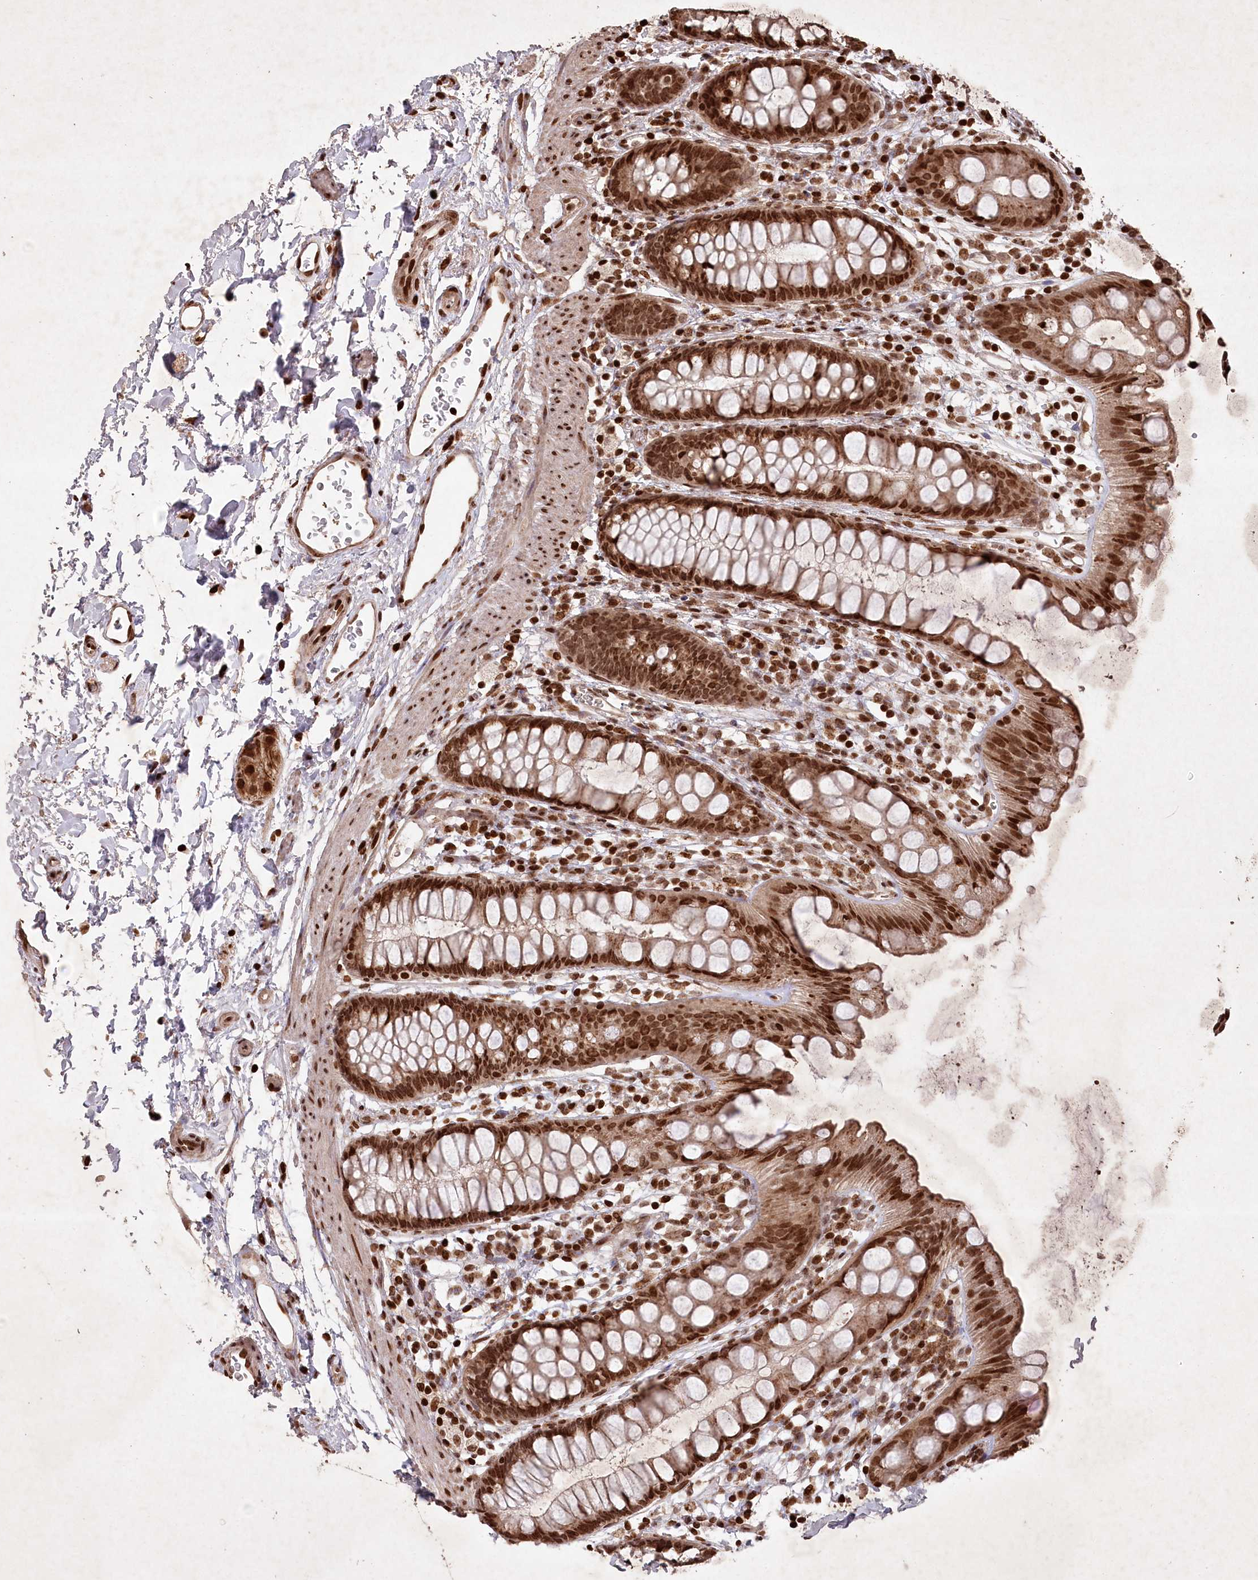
{"staining": {"intensity": "strong", "quantity": ">75%", "location": "nuclear"}, "tissue": "rectum", "cell_type": "Glandular cells", "image_type": "normal", "snomed": [{"axis": "morphology", "description": "Normal tissue, NOS"}, {"axis": "topography", "description": "Rectum"}], "caption": "The micrograph demonstrates immunohistochemical staining of unremarkable rectum. There is strong nuclear staining is appreciated in approximately >75% of glandular cells.", "gene": "CCSER2", "patient": {"sex": "female", "age": 65}}